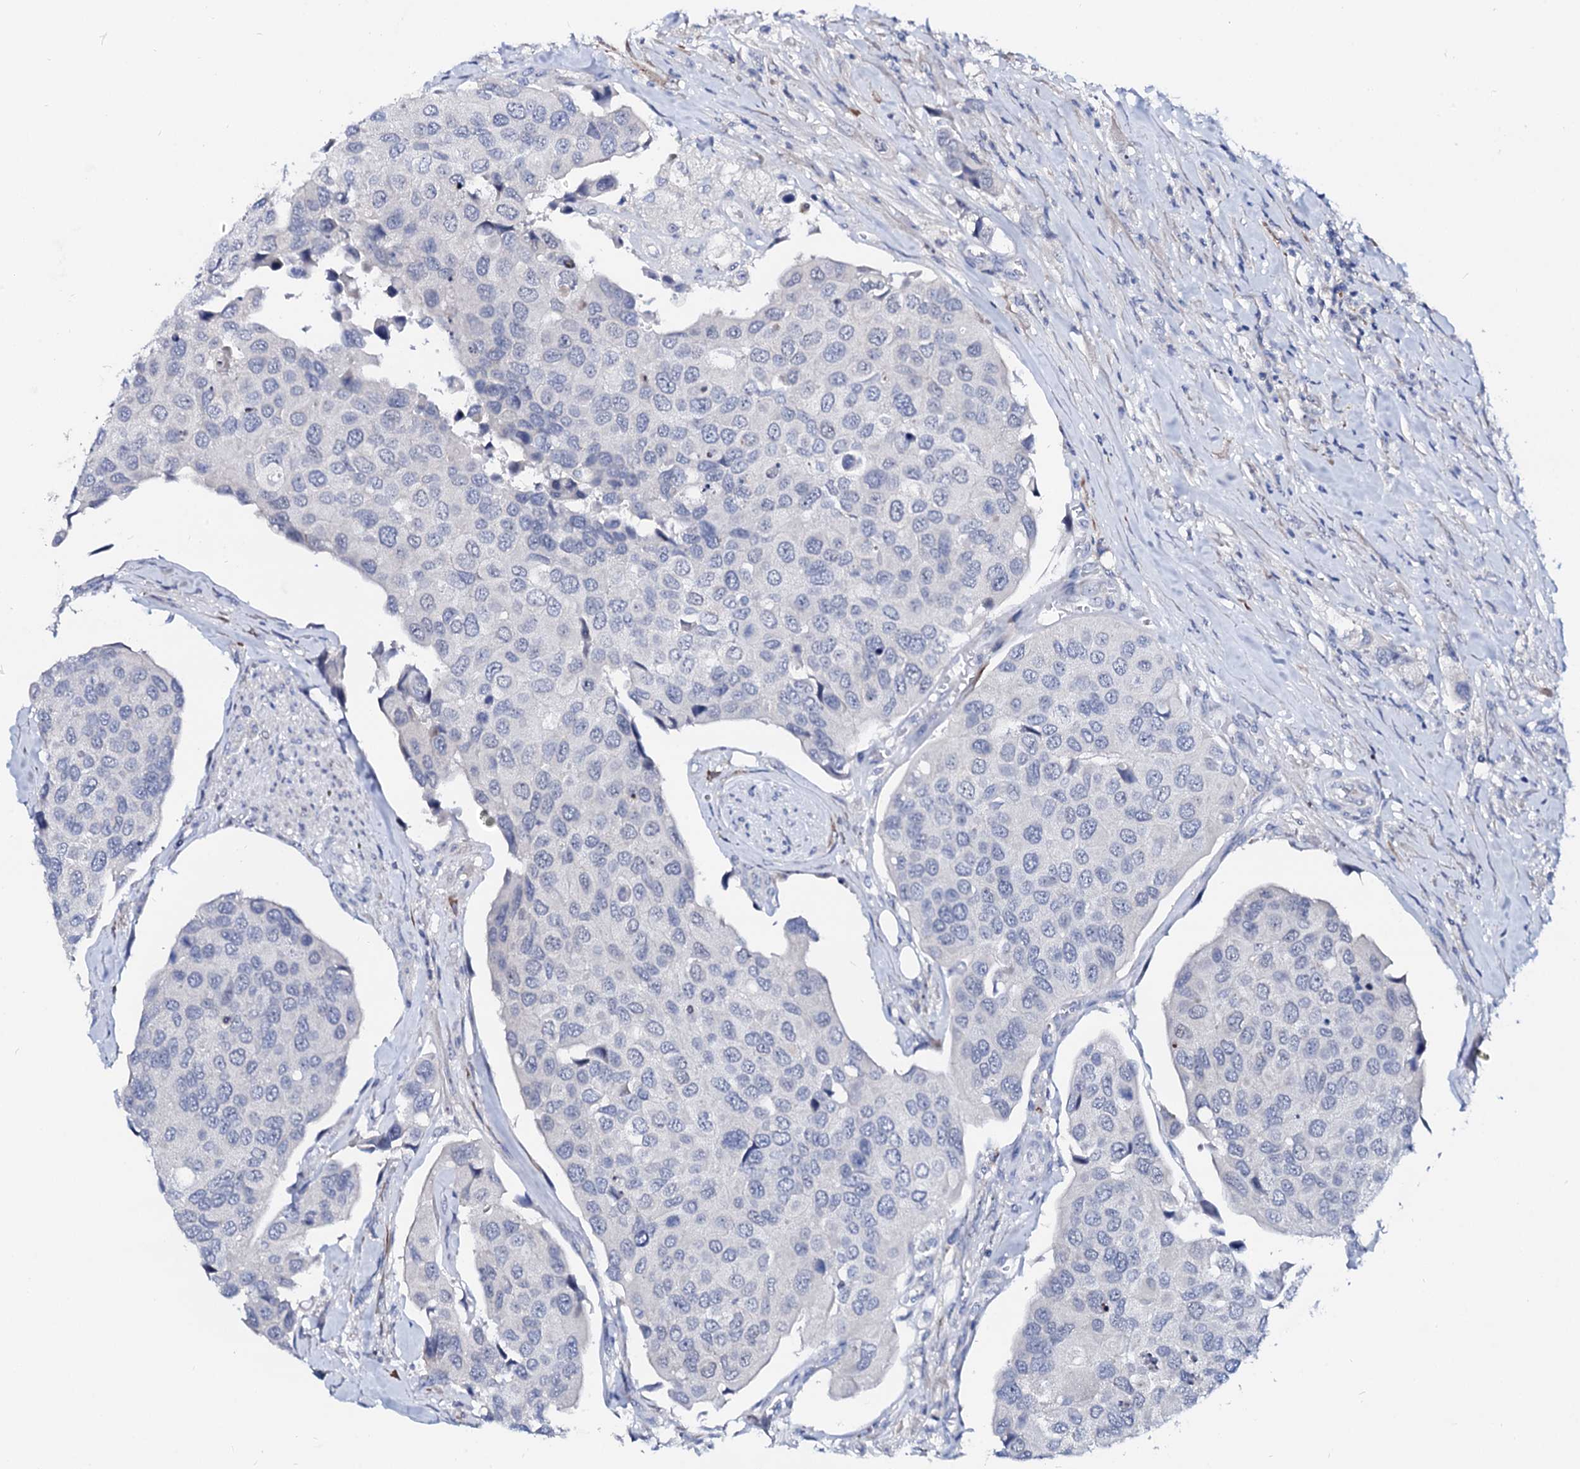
{"staining": {"intensity": "negative", "quantity": "none", "location": "none"}, "tissue": "urothelial cancer", "cell_type": "Tumor cells", "image_type": "cancer", "snomed": [{"axis": "morphology", "description": "Urothelial carcinoma, High grade"}, {"axis": "topography", "description": "Urinary bladder"}], "caption": "IHC of human urothelial carcinoma (high-grade) demonstrates no expression in tumor cells.", "gene": "BTBD16", "patient": {"sex": "male", "age": 74}}